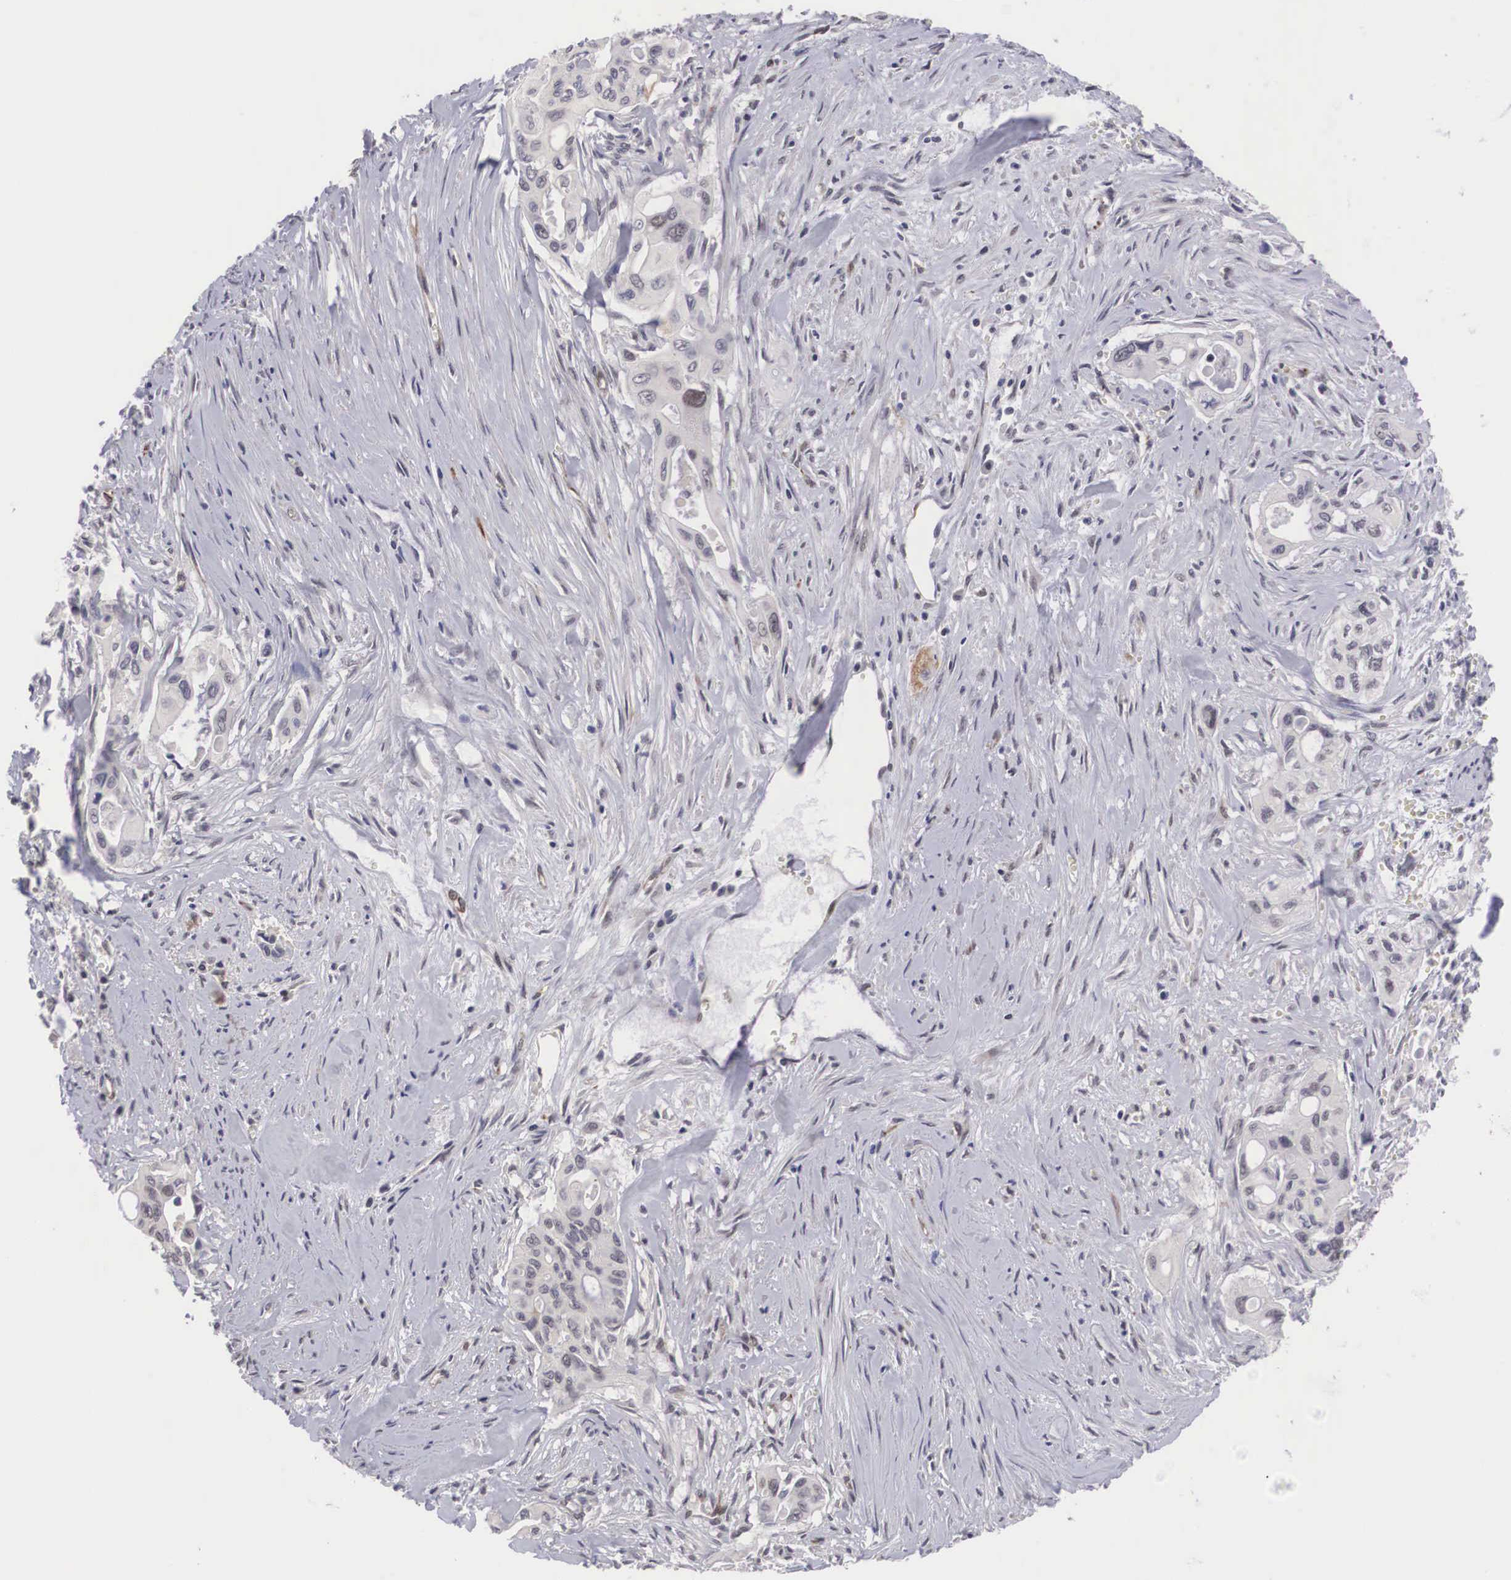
{"staining": {"intensity": "negative", "quantity": "none", "location": "none"}, "tissue": "pancreatic cancer", "cell_type": "Tumor cells", "image_type": "cancer", "snomed": [{"axis": "morphology", "description": "Adenocarcinoma, NOS"}, {"axis": "topography", "description": "Pancreas"}], "caption": "Immunohistochemistry (IHC) histopathology image of neoplastic tissue: pancreatic adenocarcinoma stained with DAB (3,3'-diaminobenzidine) exhibits no significant protein expression in tumor cells.", "gene": "MORC2", "patient": {"sex": "male", "age": 77}}